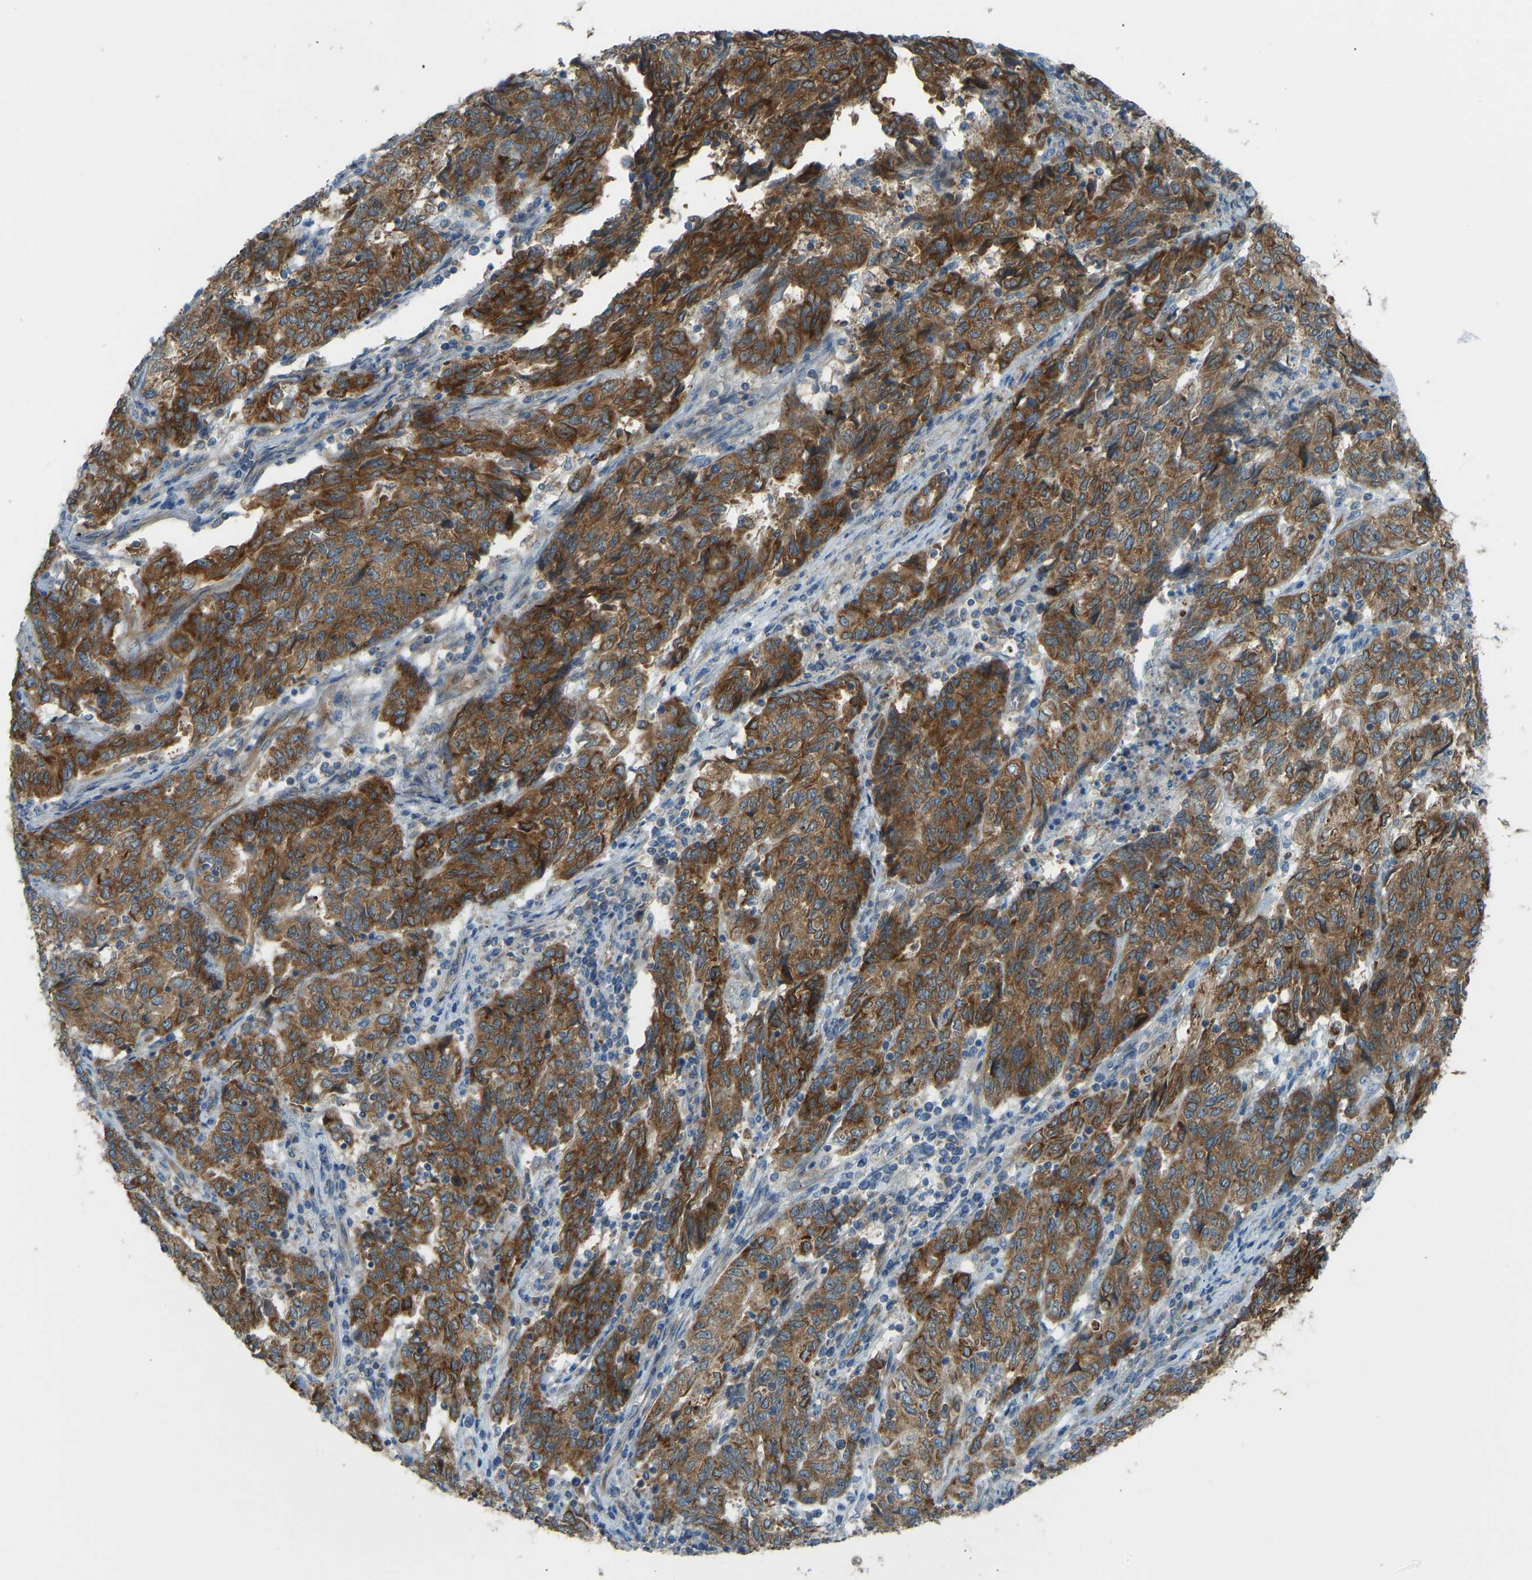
{"staining": {"intensity": "strong", "quantity": ">75%", "location": "cytoplasmic/membranous"}, "tissue": "endometrial cancer", "cell_type": "Tumor cells", "image_type": "cancer", "snomed": [{"axis": "morphology", "description": "Adenocarcinoma, NOS"}, {"axis": "topography", "description": "Endometrium"}], "caption": "About >75% of tumor cells in human endometrial cancer (adenocarcinoma) display strong cytoplasmic/membranous protein positivity as visualized by brown immunohistochemical staining.", "gene": "STAU2", "patient": {"sex": "female", "age": 80}}